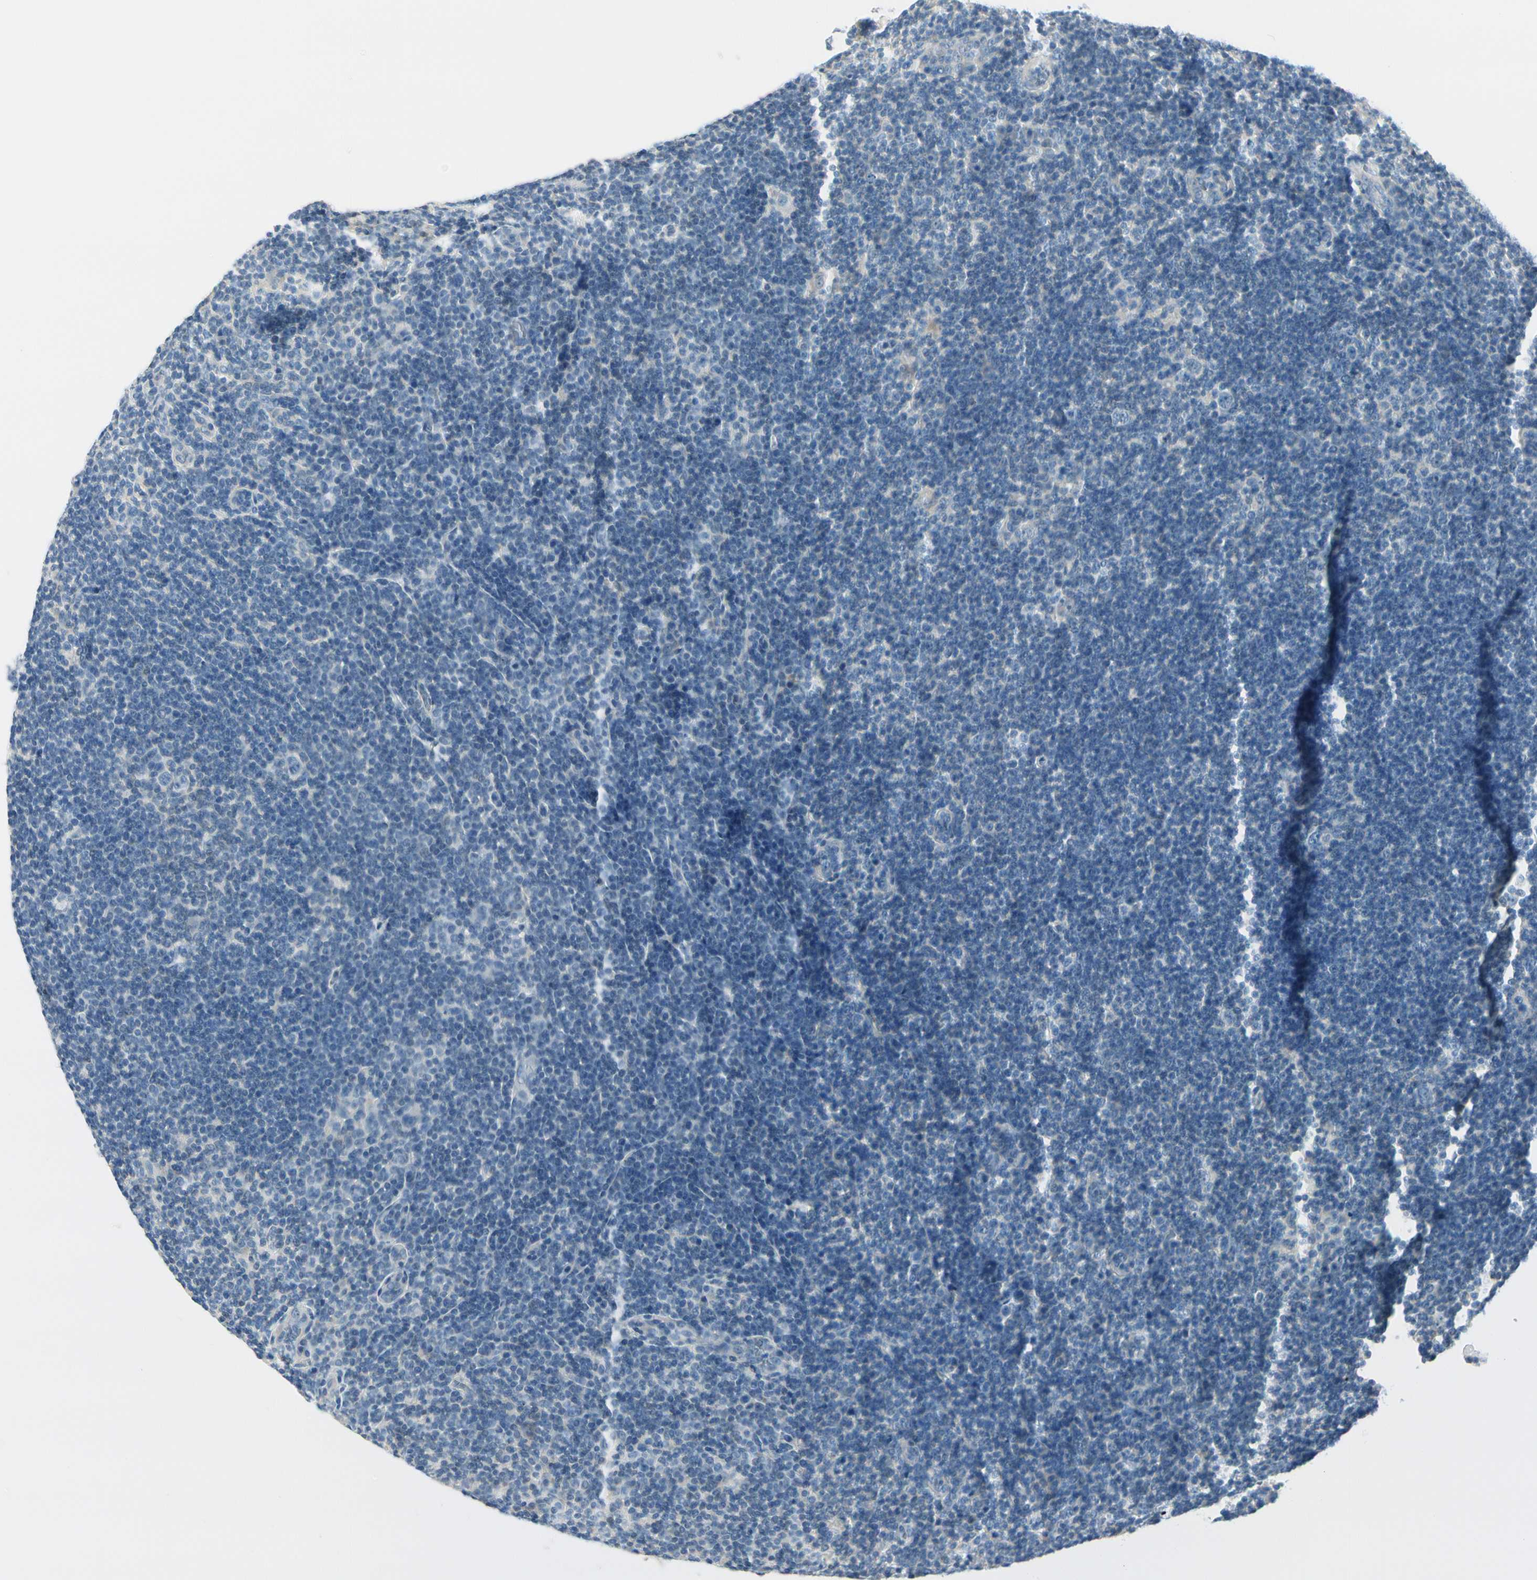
{"staining": {"intensity": "negative", "quantity": "none", "location": "none"}, "tissue": "lymphoma", "cell_type": "Tumor cells", "image_type": "cancer", "snomed": [{"axis": "morphology", "description": "Hodgkin's disease, NOS"}, {"axis": "topography", "description": "Lymph node"}], "caption": "Immunohistochemical staining of lymphoma displays no significant positivity in tumor cells.", "gene": "PEBP1", "patient": {"sex": "female", "age": 57}}